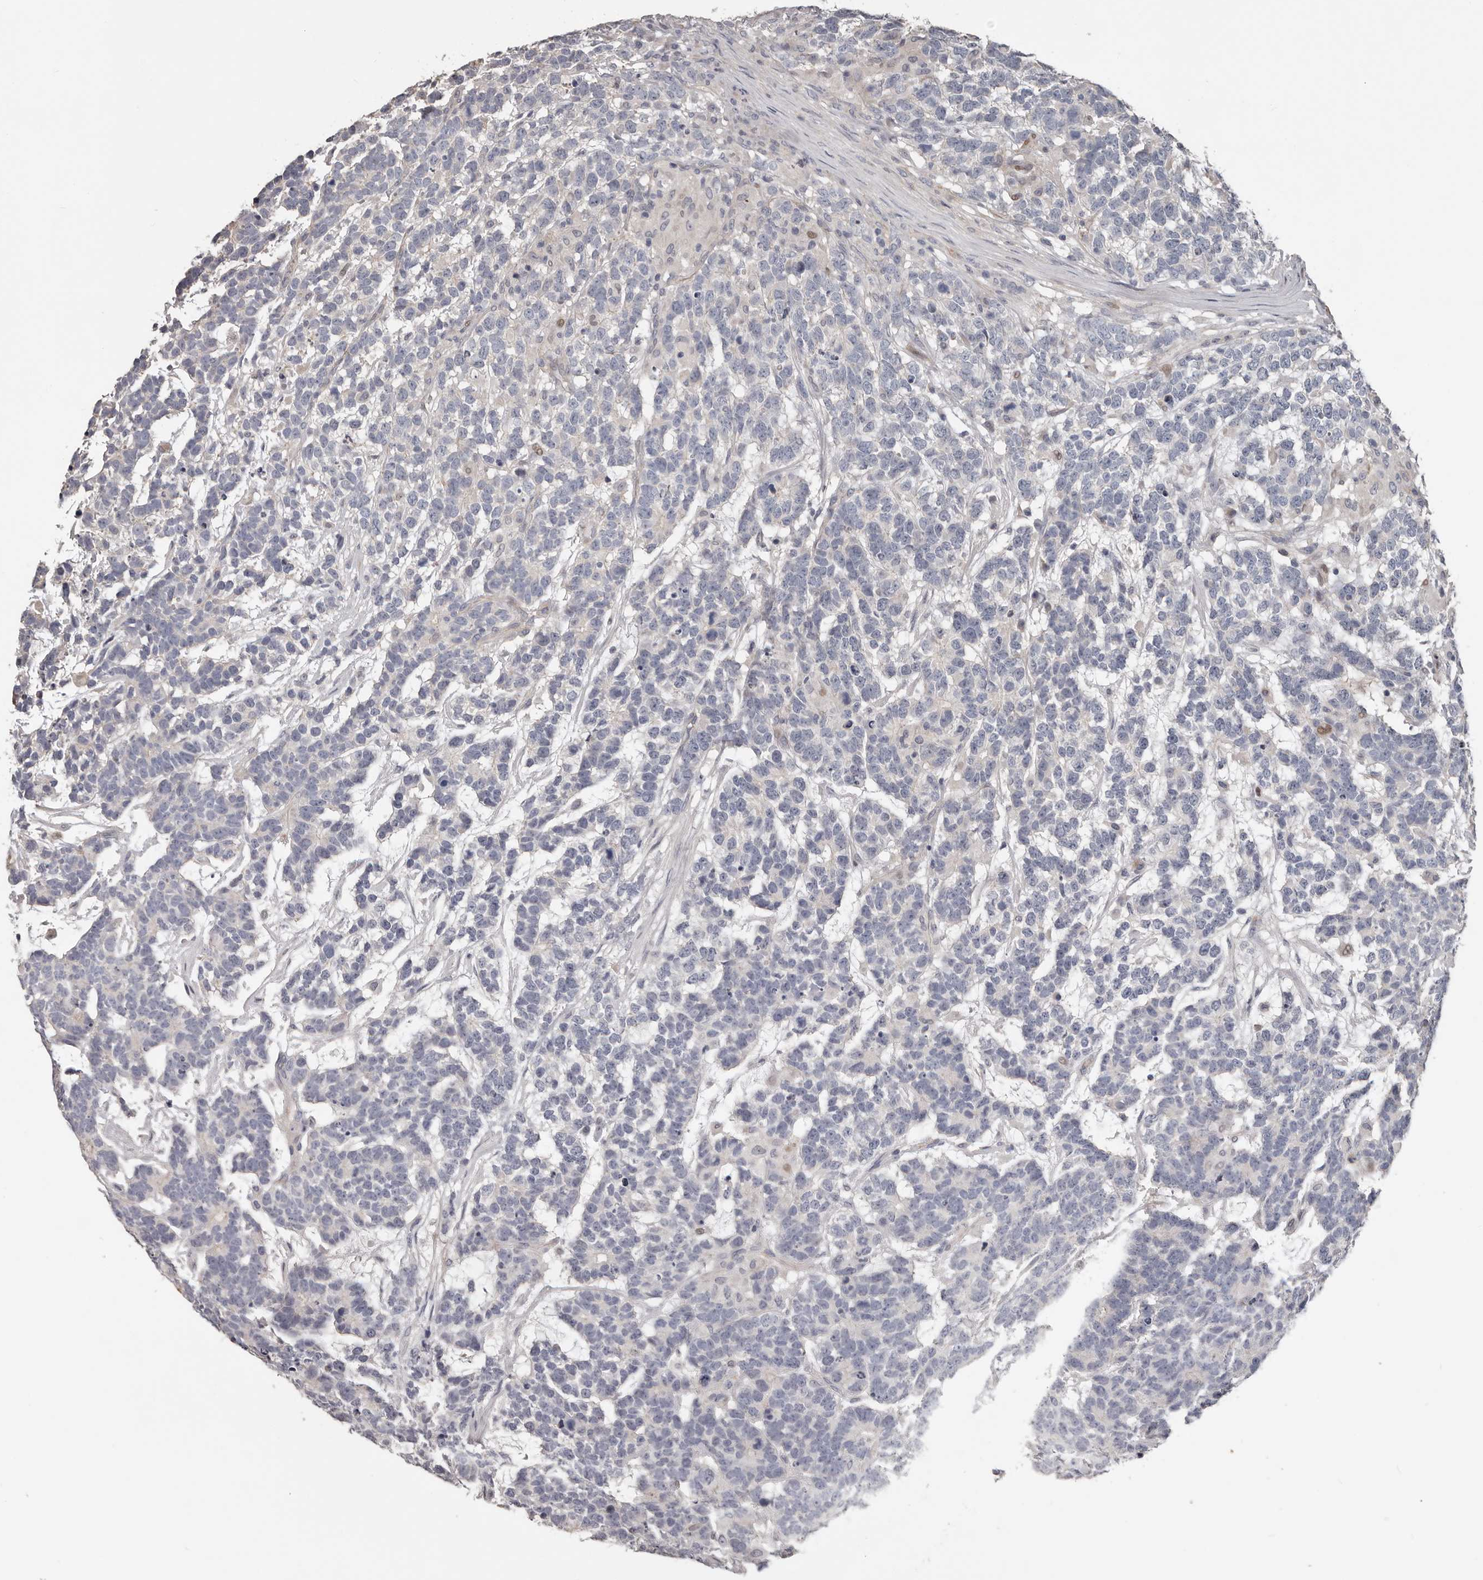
{"staining": {"intensity": "negative", "quantity": "none", "location": "none"}, "tissue": "testis cancer", "cell_type": "Tumor cells", "image_type": "cancer", "snomed": [{"axis": "morphology", "description": "Carcinoma, Embryonal, NOS"}, {"axis": "topography", "description": "Testis"}], "caption": "Embryonal carcinoma (testis) was stained to show a protein in brown. There is no significant positivity in tumor cells.", "gene": "RNF217", "patient": {"sex": "male", "age": 26}}